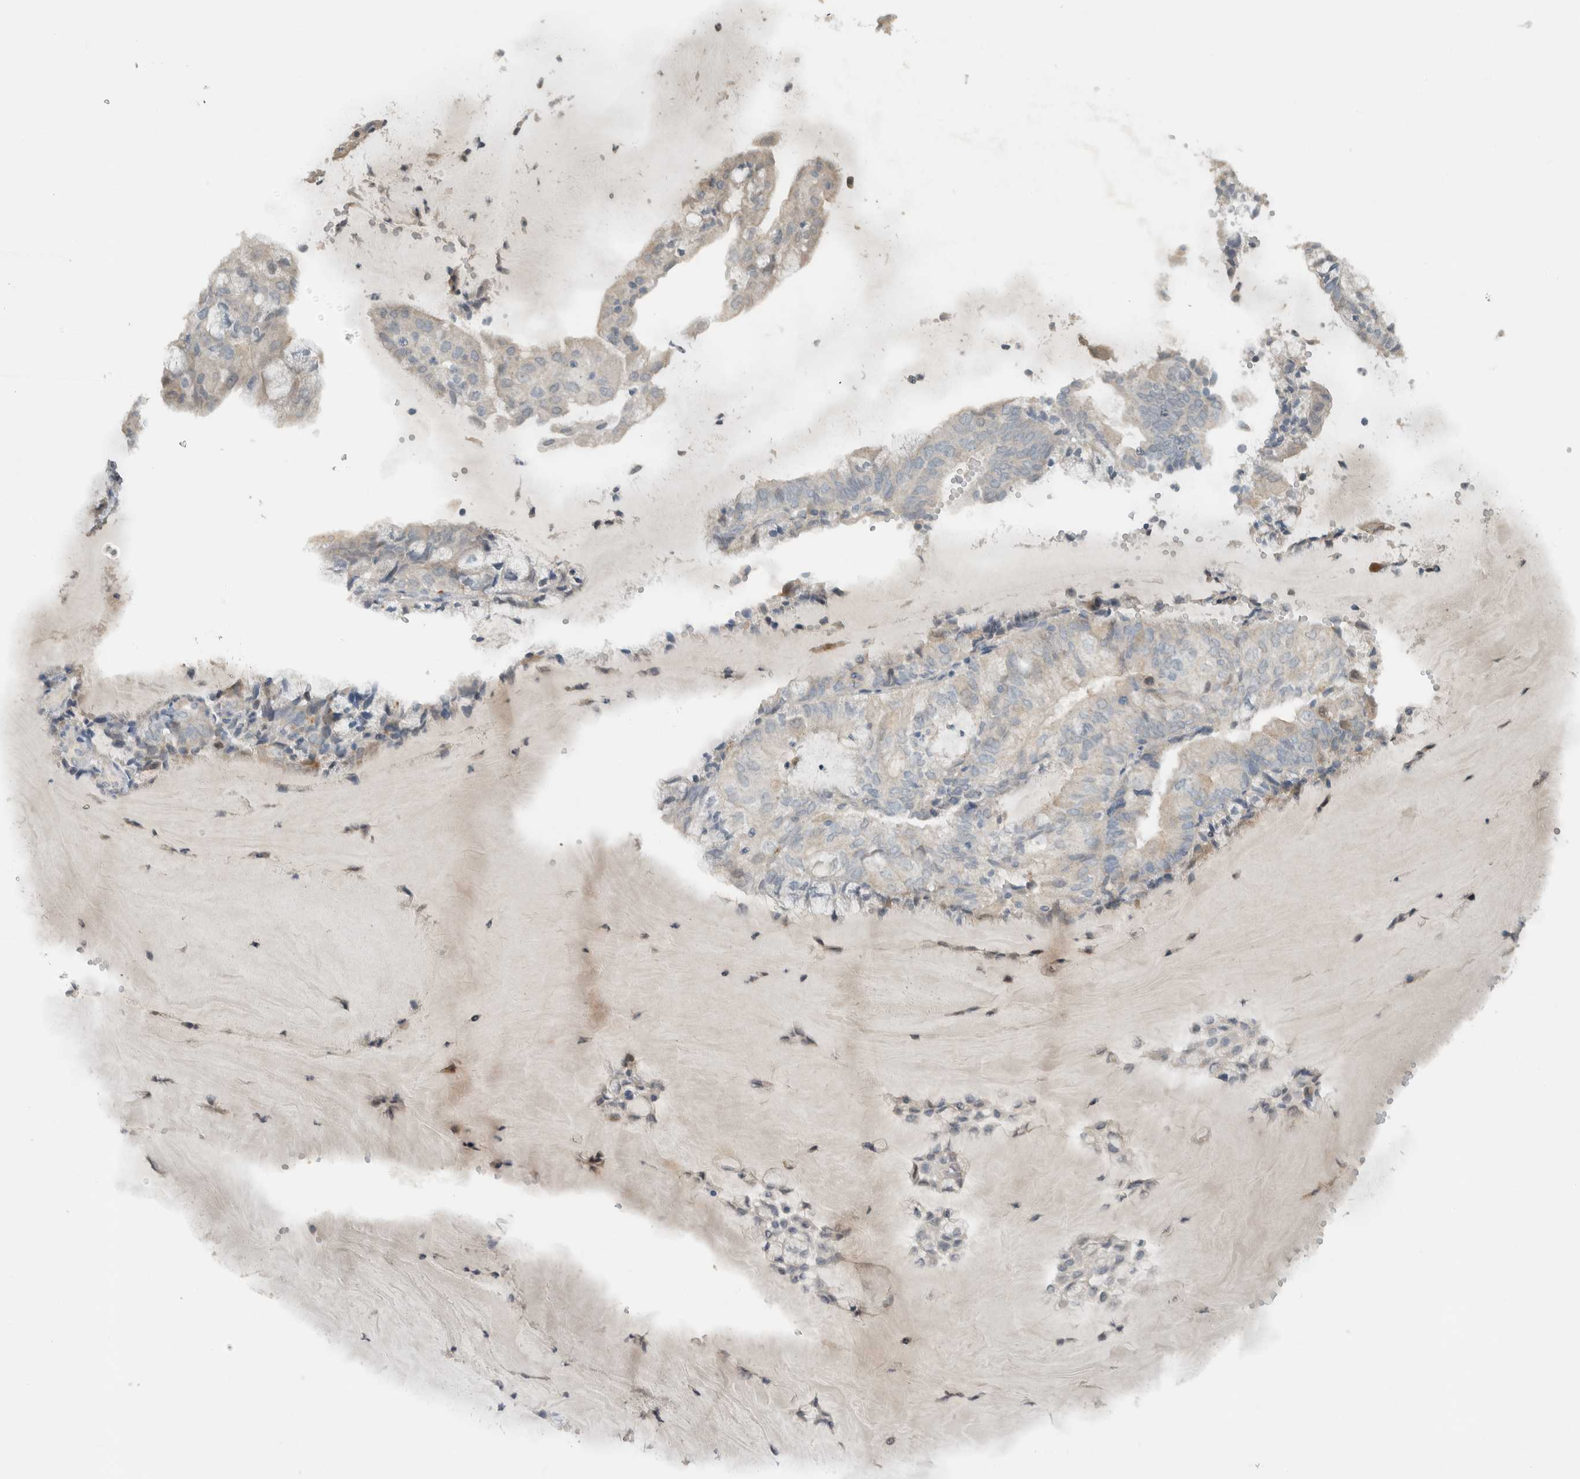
{"staining": {"intensity": "weak", "quantity": "<25%", "location": "cytoplasmic/membranous"}, "tissue": "endometrial cancer", "cell_type": "Tumor cells", "image_type": "cancer", "snomed": [{"axis": "morphology", "description": "Adenocarcinoma, NOS"}, {"axis": "topography", "description": "Endometrium"}], "caption": "The micrograph demonstrates no staining of tumor cells in endometrial adenocarcinoma.", "gene": "ERCC6L2", "patient": {"sex": "female", "age": 81}}